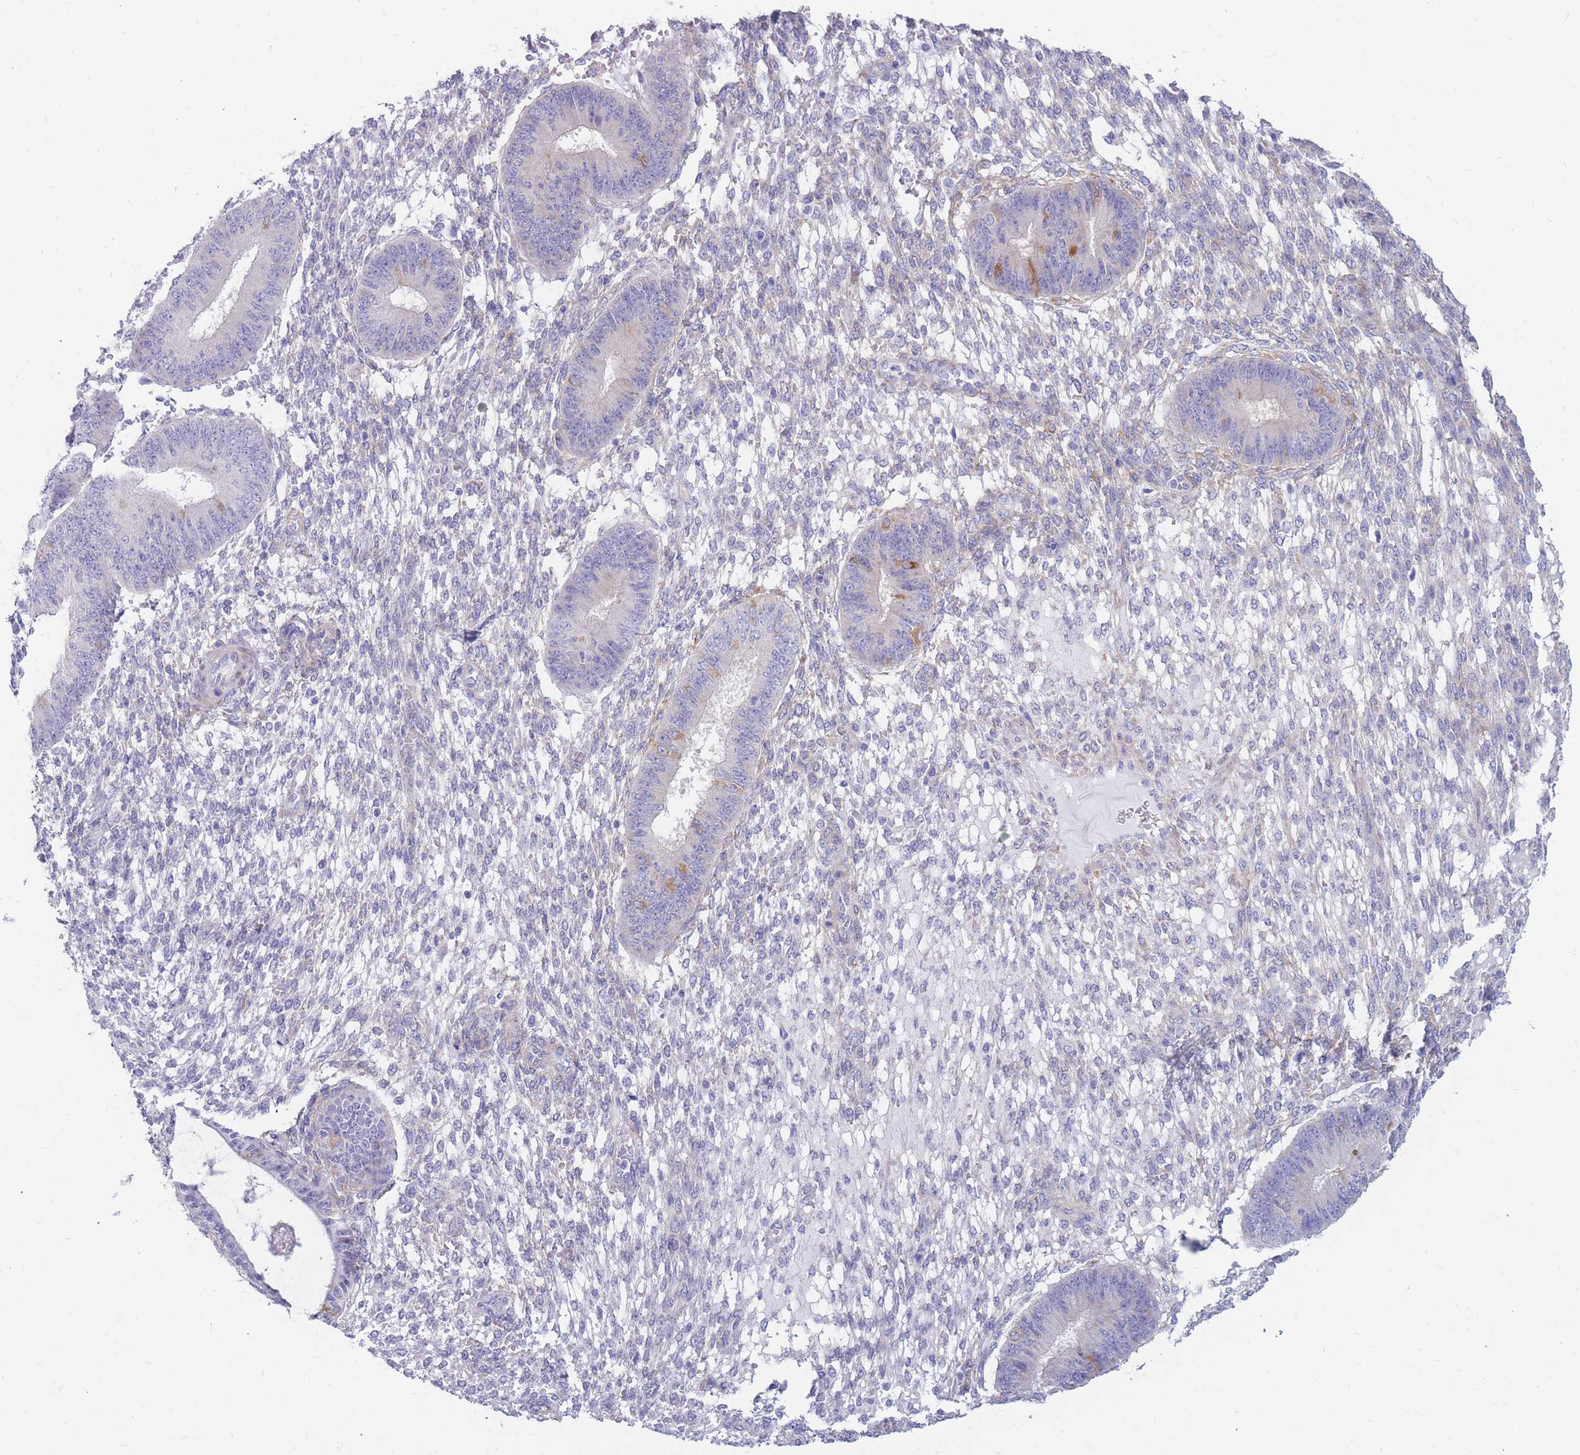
{"staining": {"intensity": "negative", "quantity": "none", "location": "none"}, "tissue": "endometrium", "cell_type": "Cells in endometrial stroma", "image_type": "normal", "snomed": [{"axis": "morphology", "description": "Normal tissue, NOS"}, {"axis": "topography", "description": "Endometrium"}], "caption": "High power microscopy photomicrograph of an immunohistochemistry (IHC) image of normal endometrium, revealing no significant positivity in cells in endometrial stroma.", "gene": "MTSS2", "patient": {"sex": "female", "age": 49}}